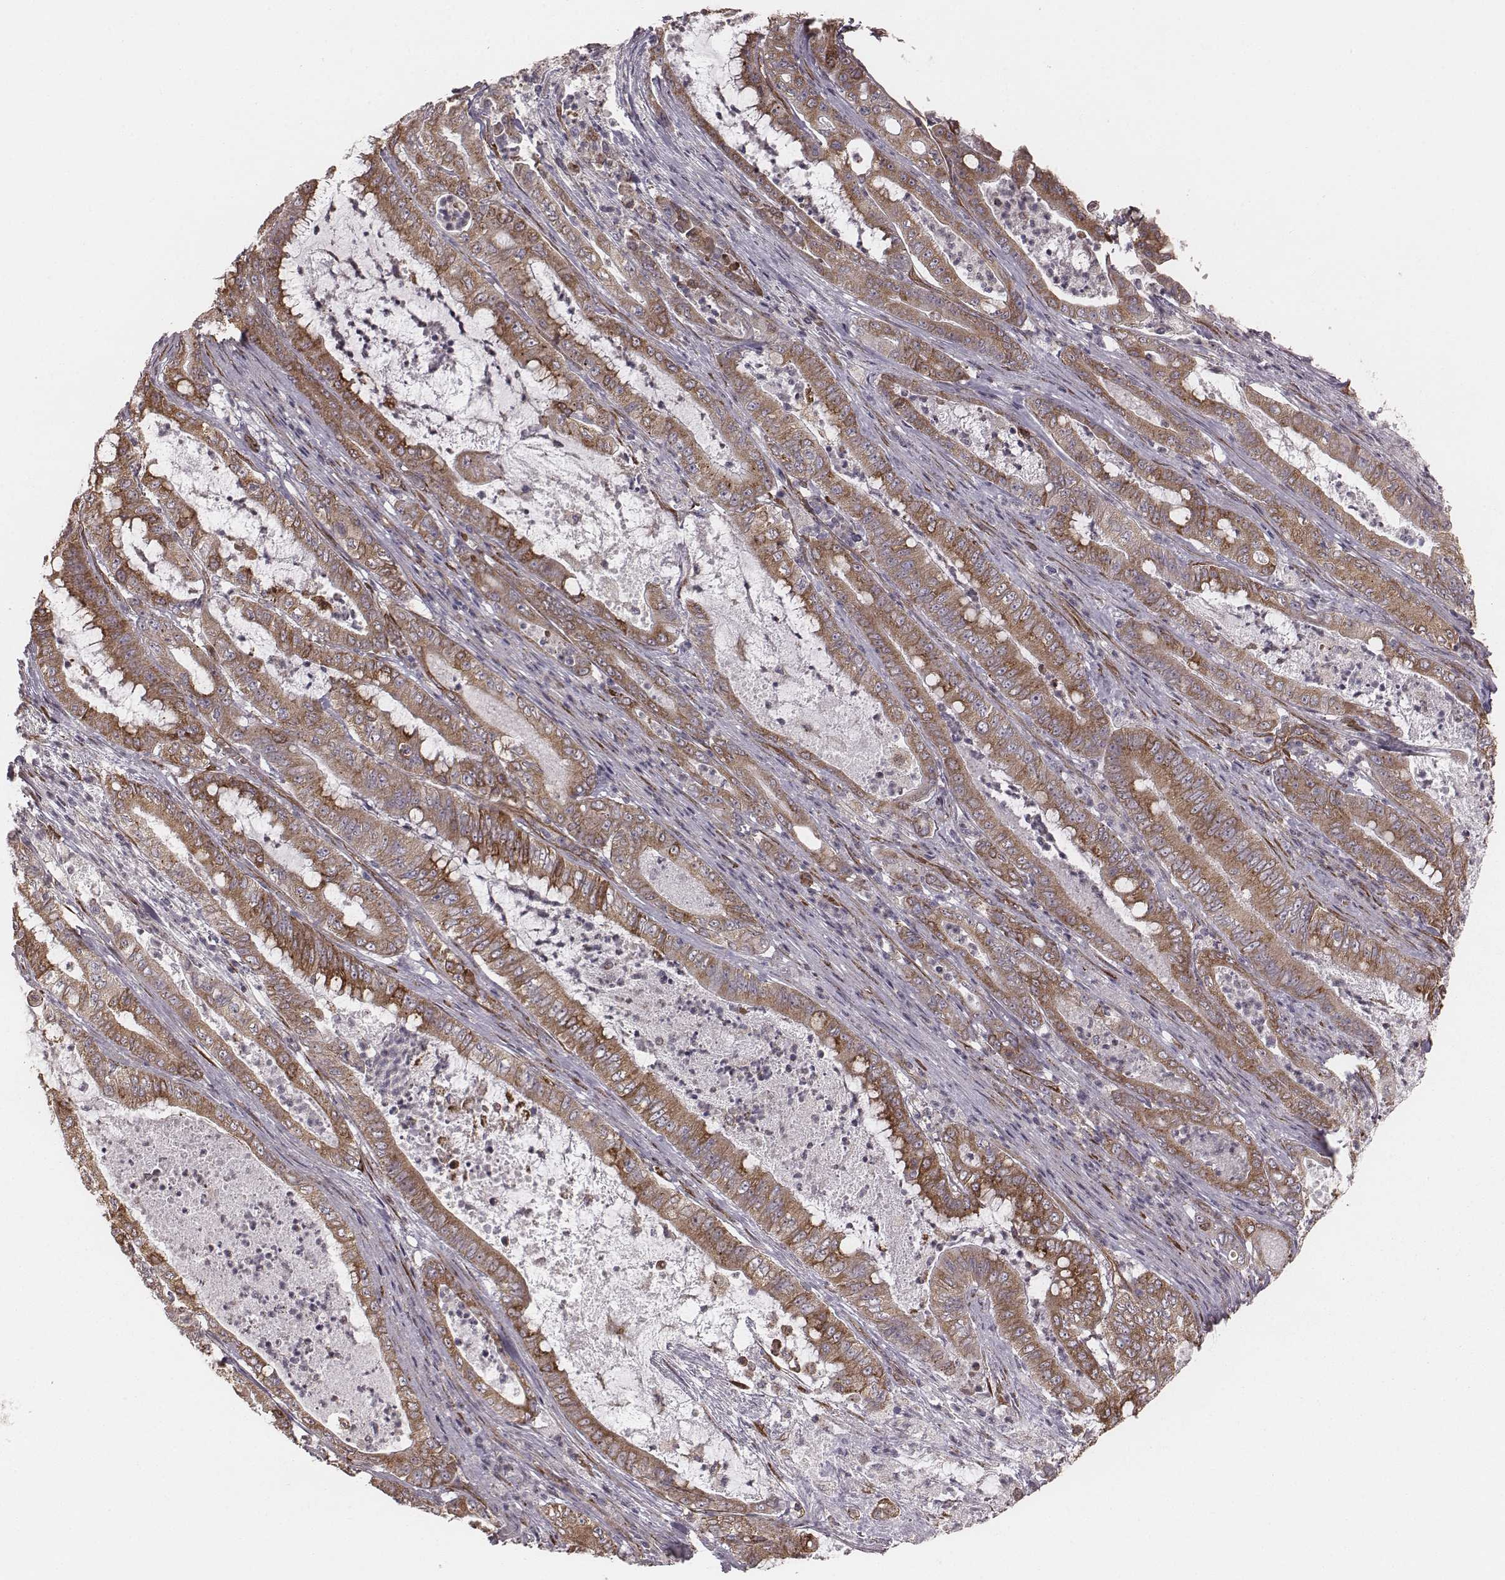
{"staining": {"intensity": "moderate", "quantity": ">75%", "location": "cytoplasmic/membranous"}, "tissue": "pancreatic cancer", "cell_type": "Tumor cells", "image_type": "cancer", "snomed": [{"axis": "morphology", "description": "Adenocarcinoma, NOS"}, {"axis": "topography", "description": "Pancreas"}], "caption": "Protein expression analysis of human pancreatic cancer reveals moderate cytoplasmic/membranous expression in approximately >75% of tumor cells.", "gene": "PALMD", "patient": {"sex": "male", "age": 71}}